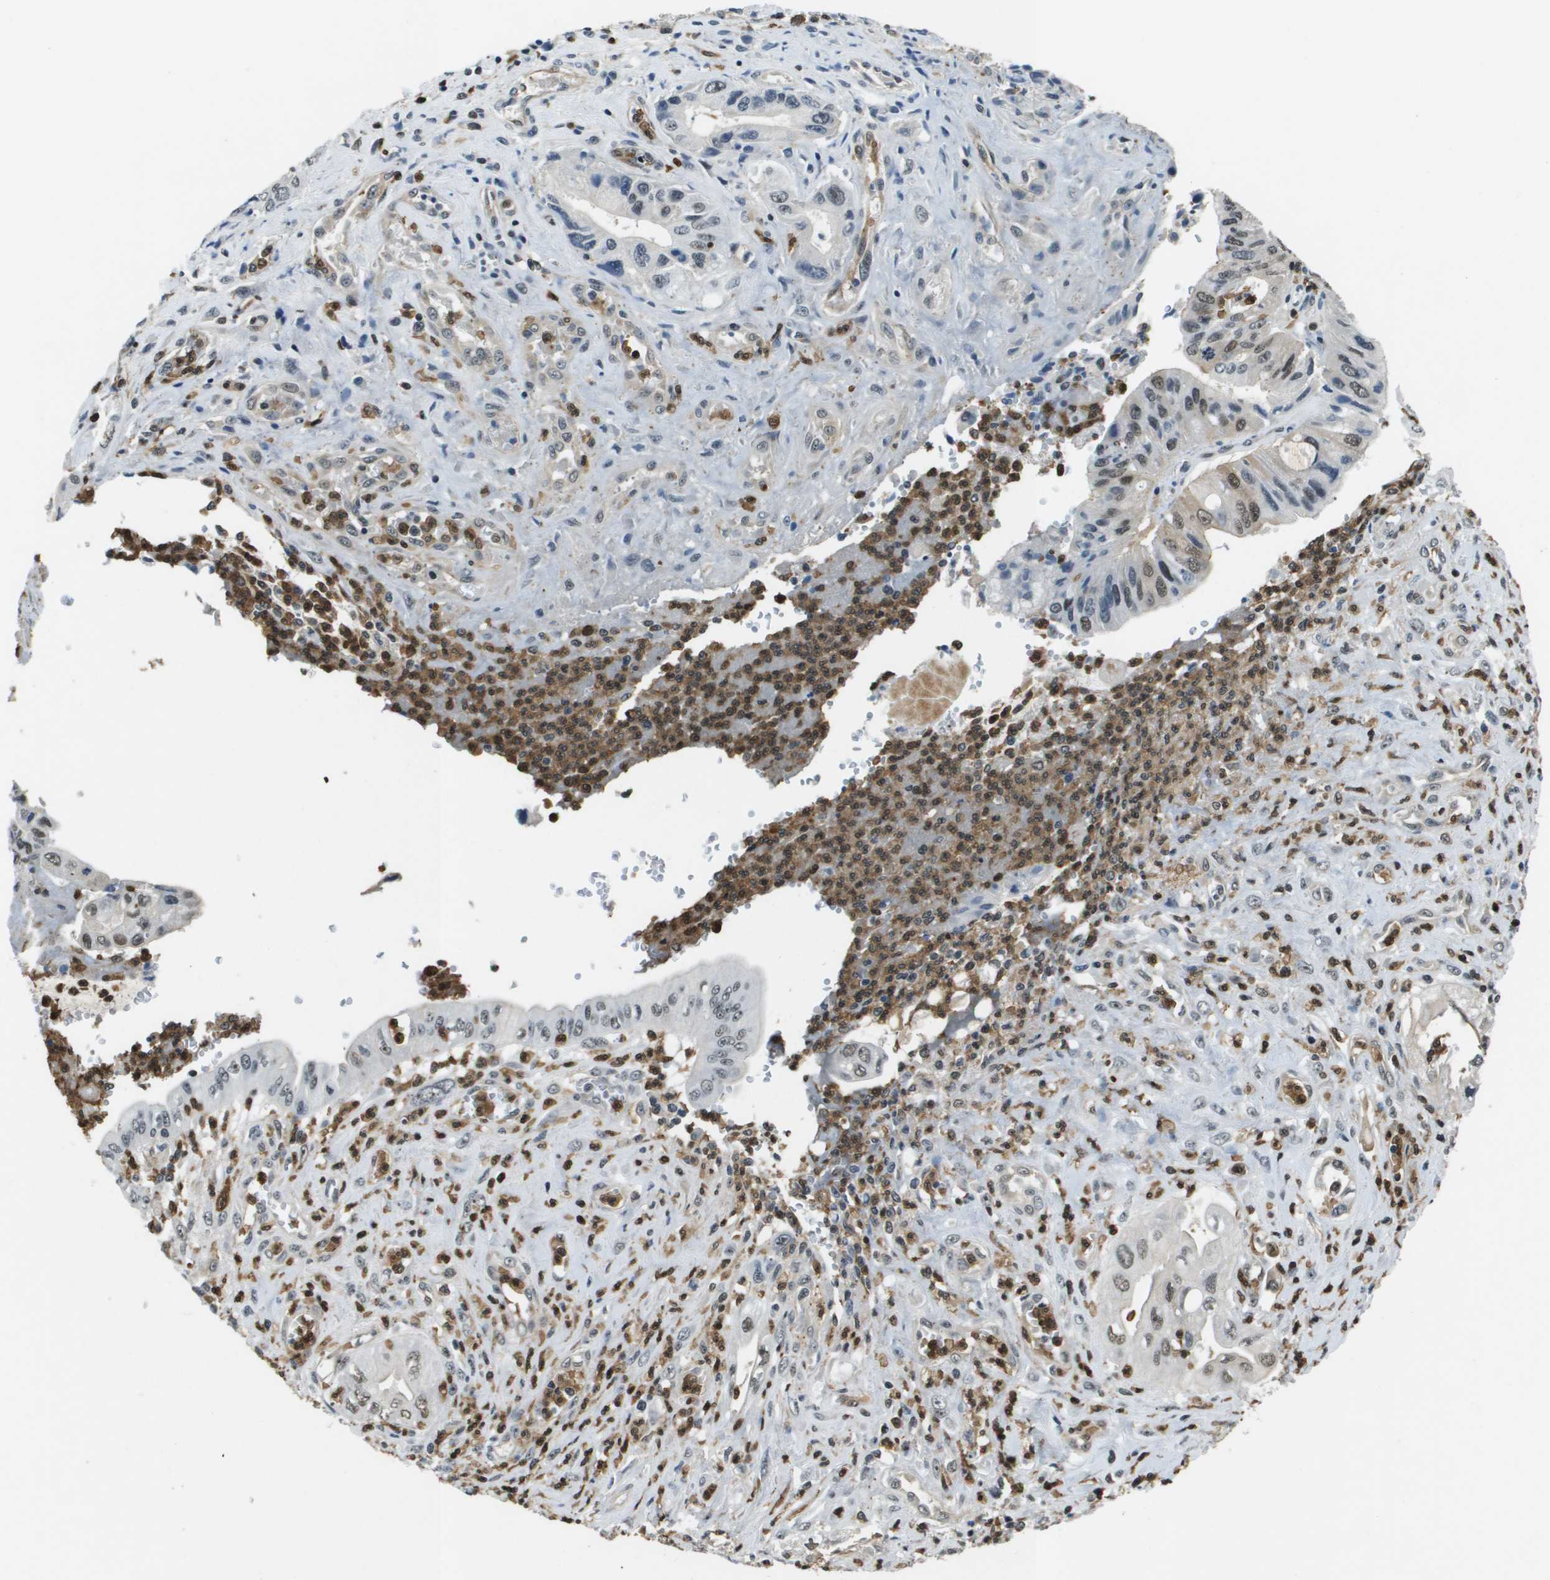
{"staining": {"intensity": "moderate", "quantity": "25%-75%", "location": "nuclear"}, "tissue": "pancreatic cancer", "cell_type": "Tumor cells", "image_type": "cancer", "snomed": [{"axis": "morphology", "description": "Adenocarcinoma, NOS"}, {"axis": "topography", "description": "Pancreas"}], "caption": "Moderate nuclear positivity is appreciated in approximately 25%-75% of tumor cells in pancreatic cancer (adenocarcinoma). Immunohistochemistry stains the protein of interest in brown and the nuclei are stained blue.", "gene": "EP400", "patient": {"sex": "female", "age": 73}}